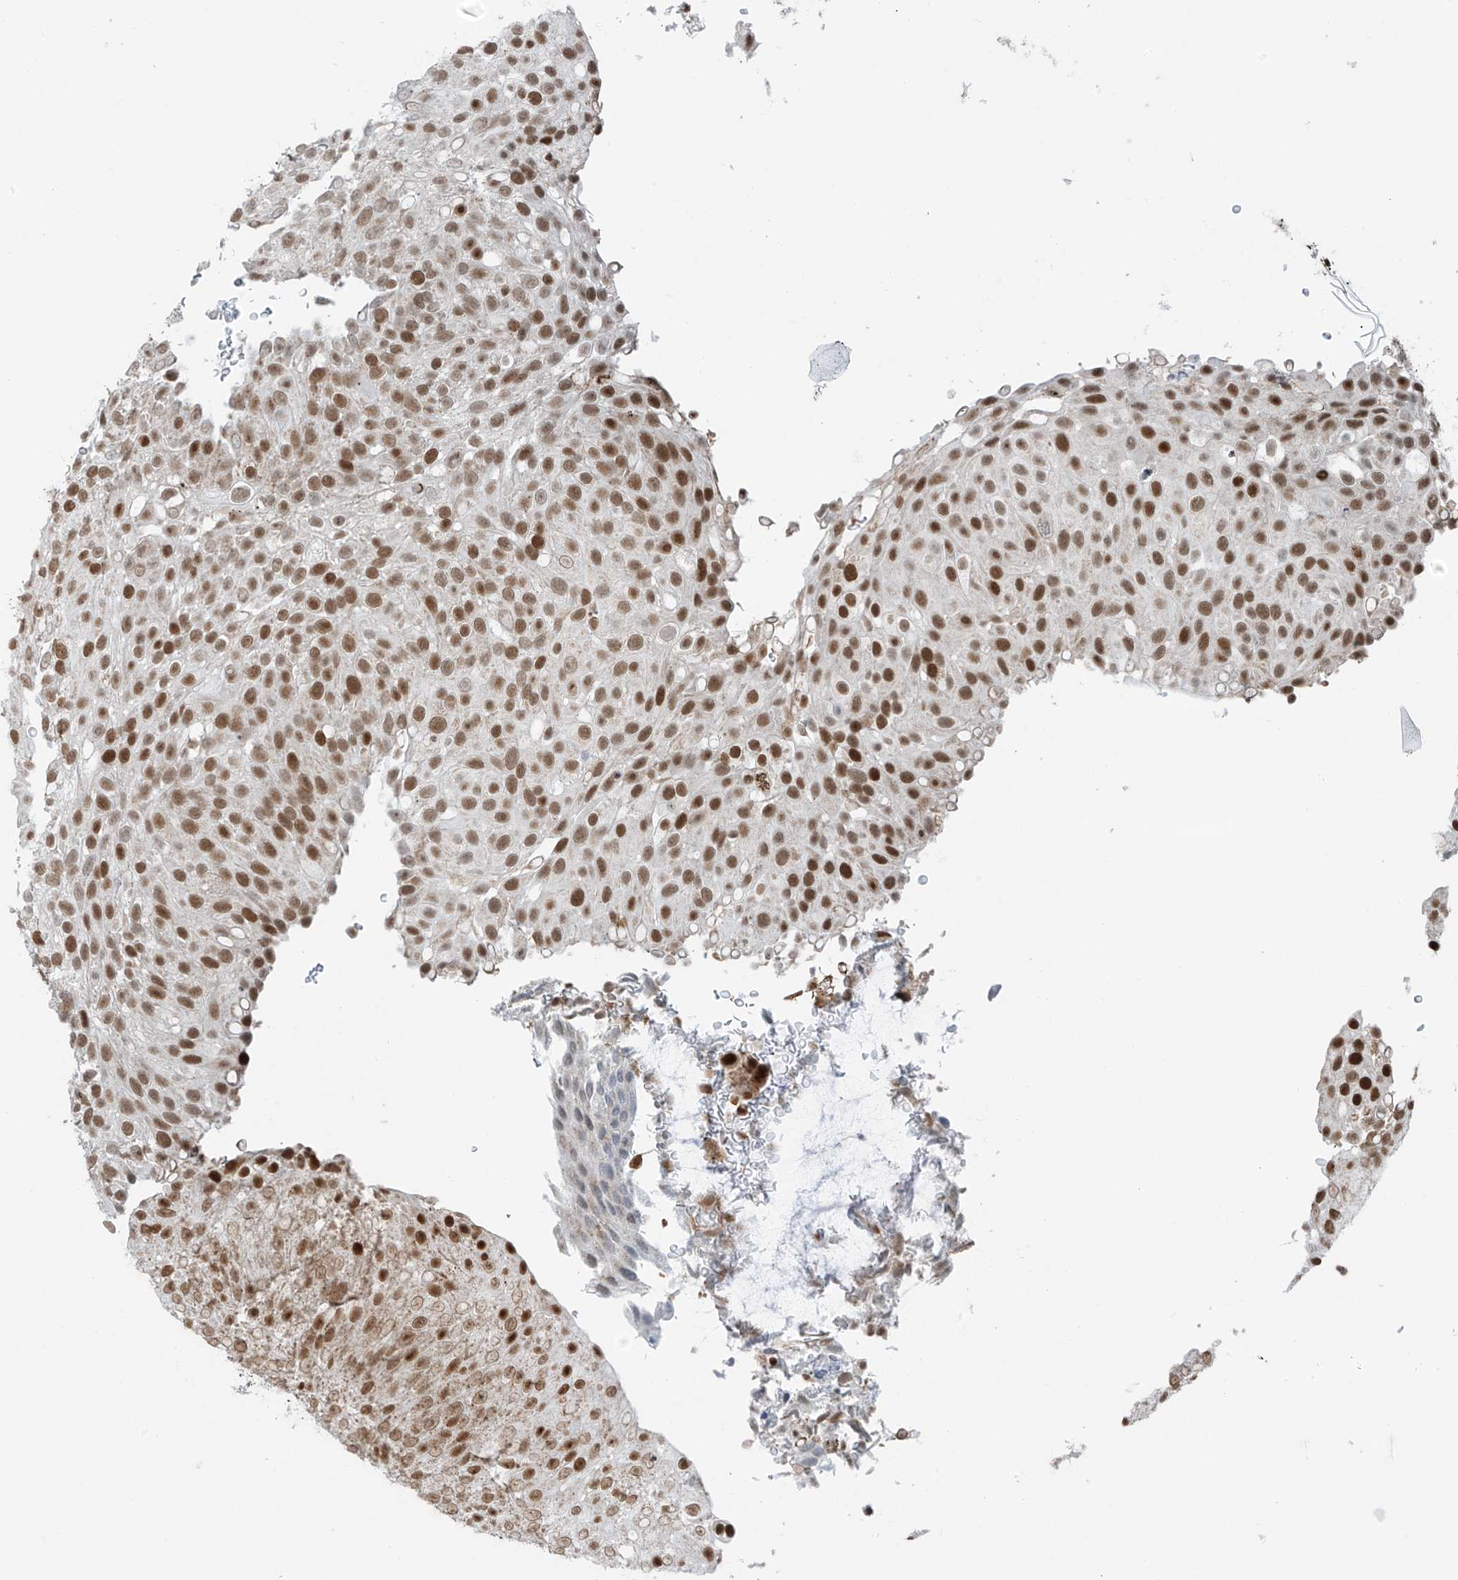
{"staining": {"intensity": "strong", "quantity": ">75%", "location": "nuclear"}, "tissue": "urothelial cancer", "cell_type": "Tumor cells", "image_type": "cancer", "snomed": [{"axis": "morphology", "description": "Urothelial carcinoma, Low grade"}, {"axis": "topography", "description": "Urinary bladder"}], "caption": "The immunohistochemical stain labels strong nuclear expression in tumor cells of urothelial cancer tissue.", "gene": "WRNIP1", "patient": {"sex": "male", "age": 78}}